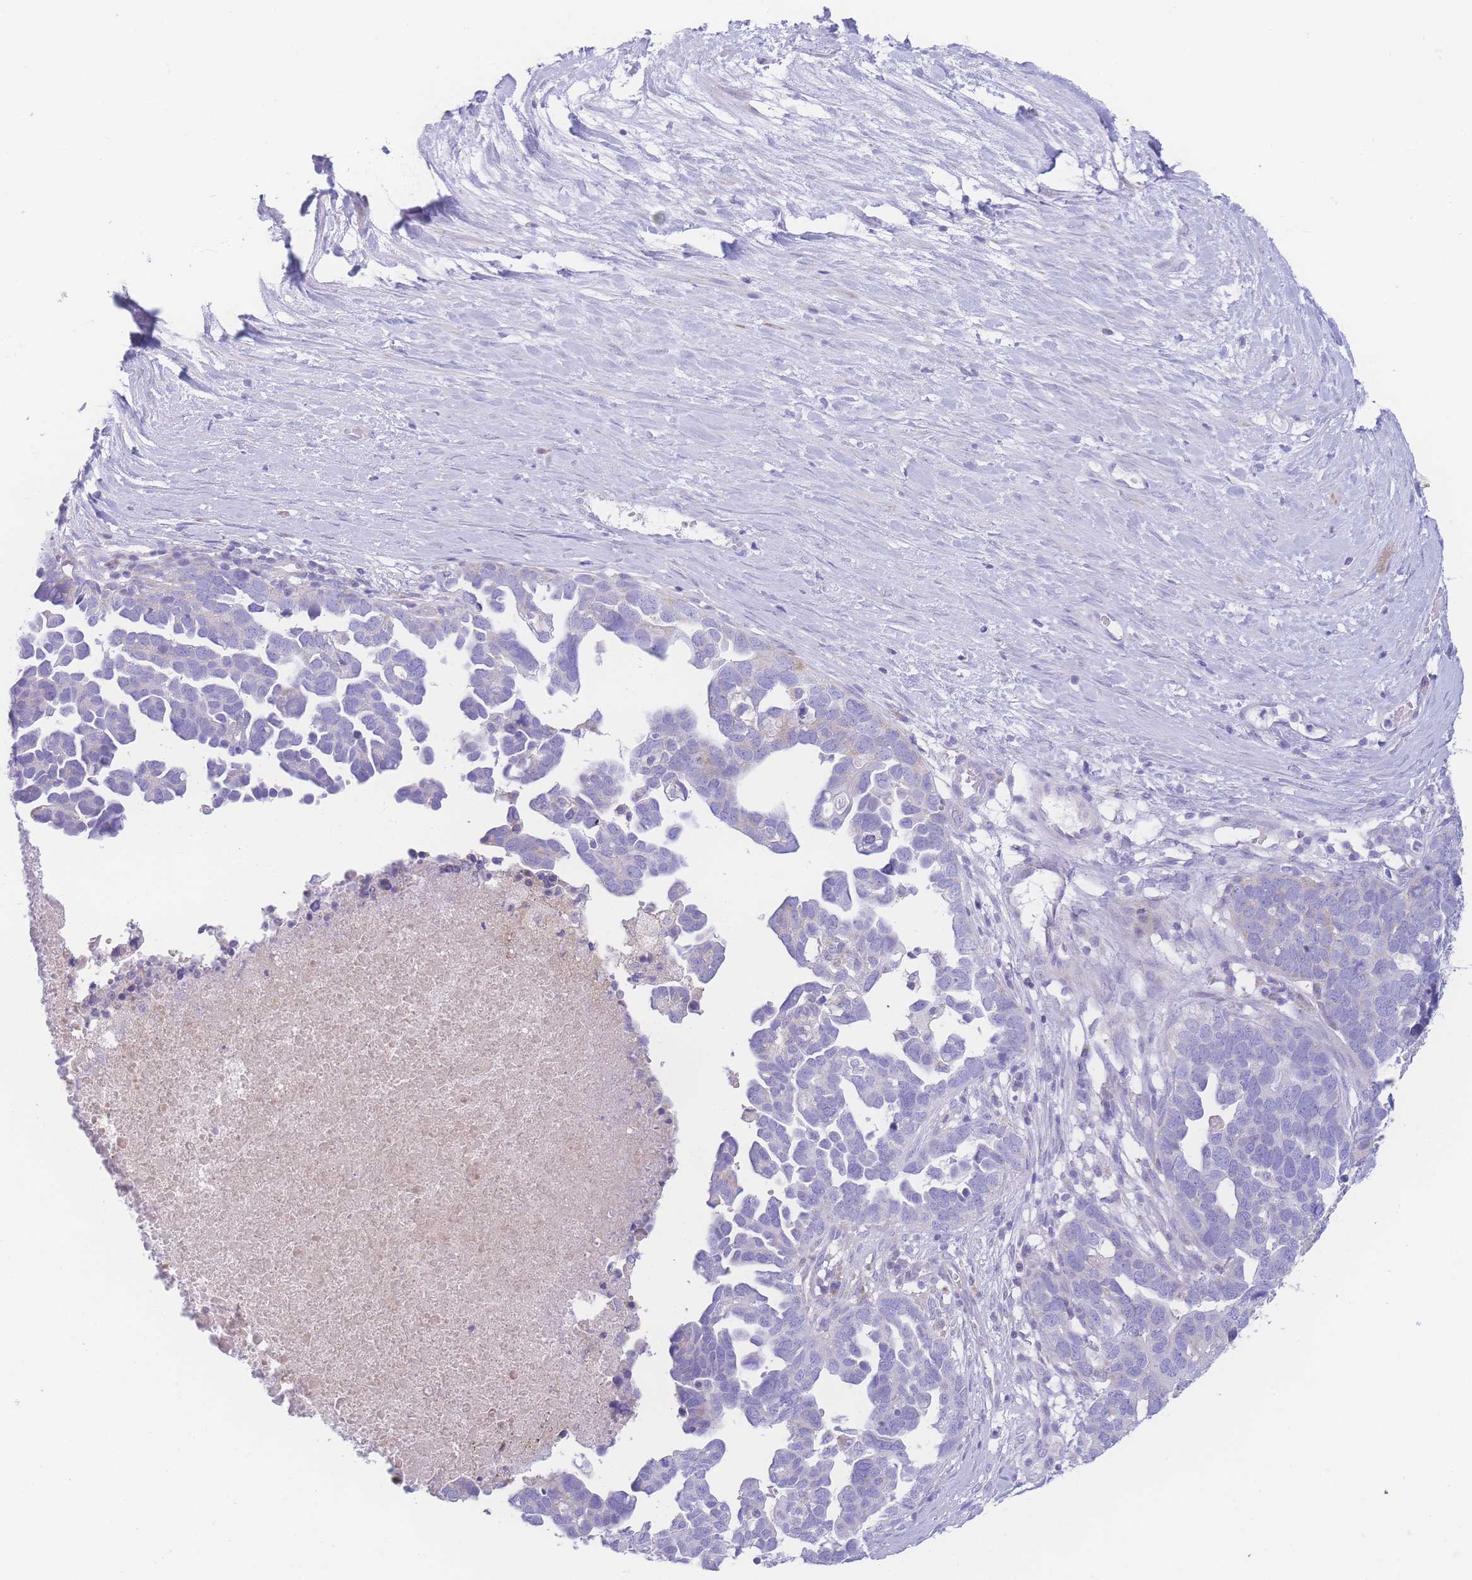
{"staining": {"intensity": "negative", "quantity": "none", "location": "none"}, "tissue": "ovarian cancer", "cell_type": "Tumor cells", "image_type": "cancer", "snomed": [{"axis": "morphology", "description": "Cystadenocarcinoma, serous, NOS"}, {"axis": "topography", "description": "Ovary"}], "caption": "Ovarian serous cystadenocarcinoma stained for a protein using immunohistochemistry (IHC) demonstrates no expression tumor cells.", "gene": "NBEAL1", "patient": {"sex": "female", "age": 54}}